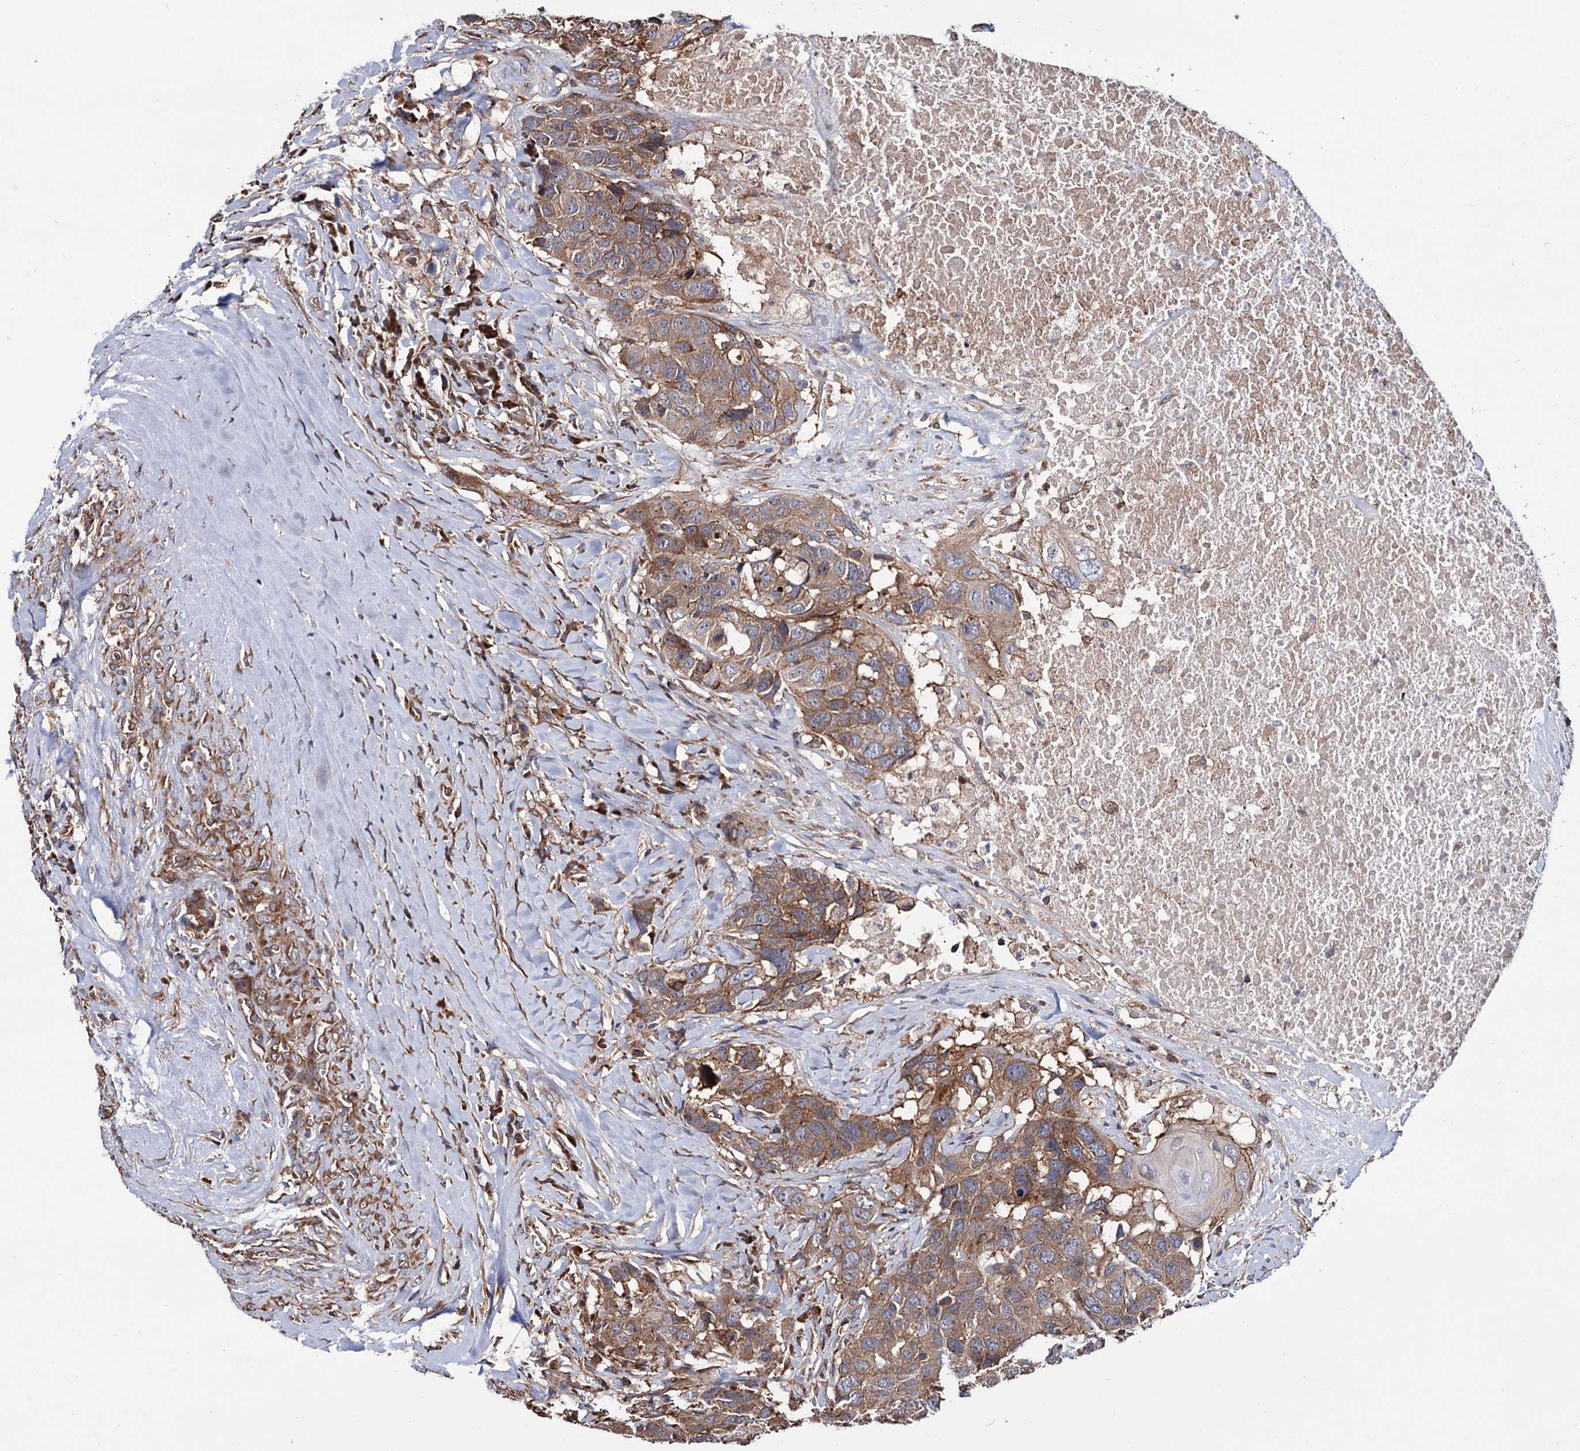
{"staining": {"intensity": "moderate", "quantity": ">75%", "location": "cytoplasmic/membranous"}, "tissue": "head and neck cancer", "cell_type": "Tumor cells", "image_type": "cancer", "snomed": [{"axis": "morphology", "description": "Squamous cell carcinoma, NOS"}, {"axis": "topography", "description": "Head-Neck"}], "caption": "Head and neck squamous cell carcinoma was stained to show a protein in brown. There is medium levels of moderate cytoplasmic/membranous positivity in approximately >75% of tumor cells.", "gene": "FERMT2", "patient": {"sex": "male", "age": 66}}